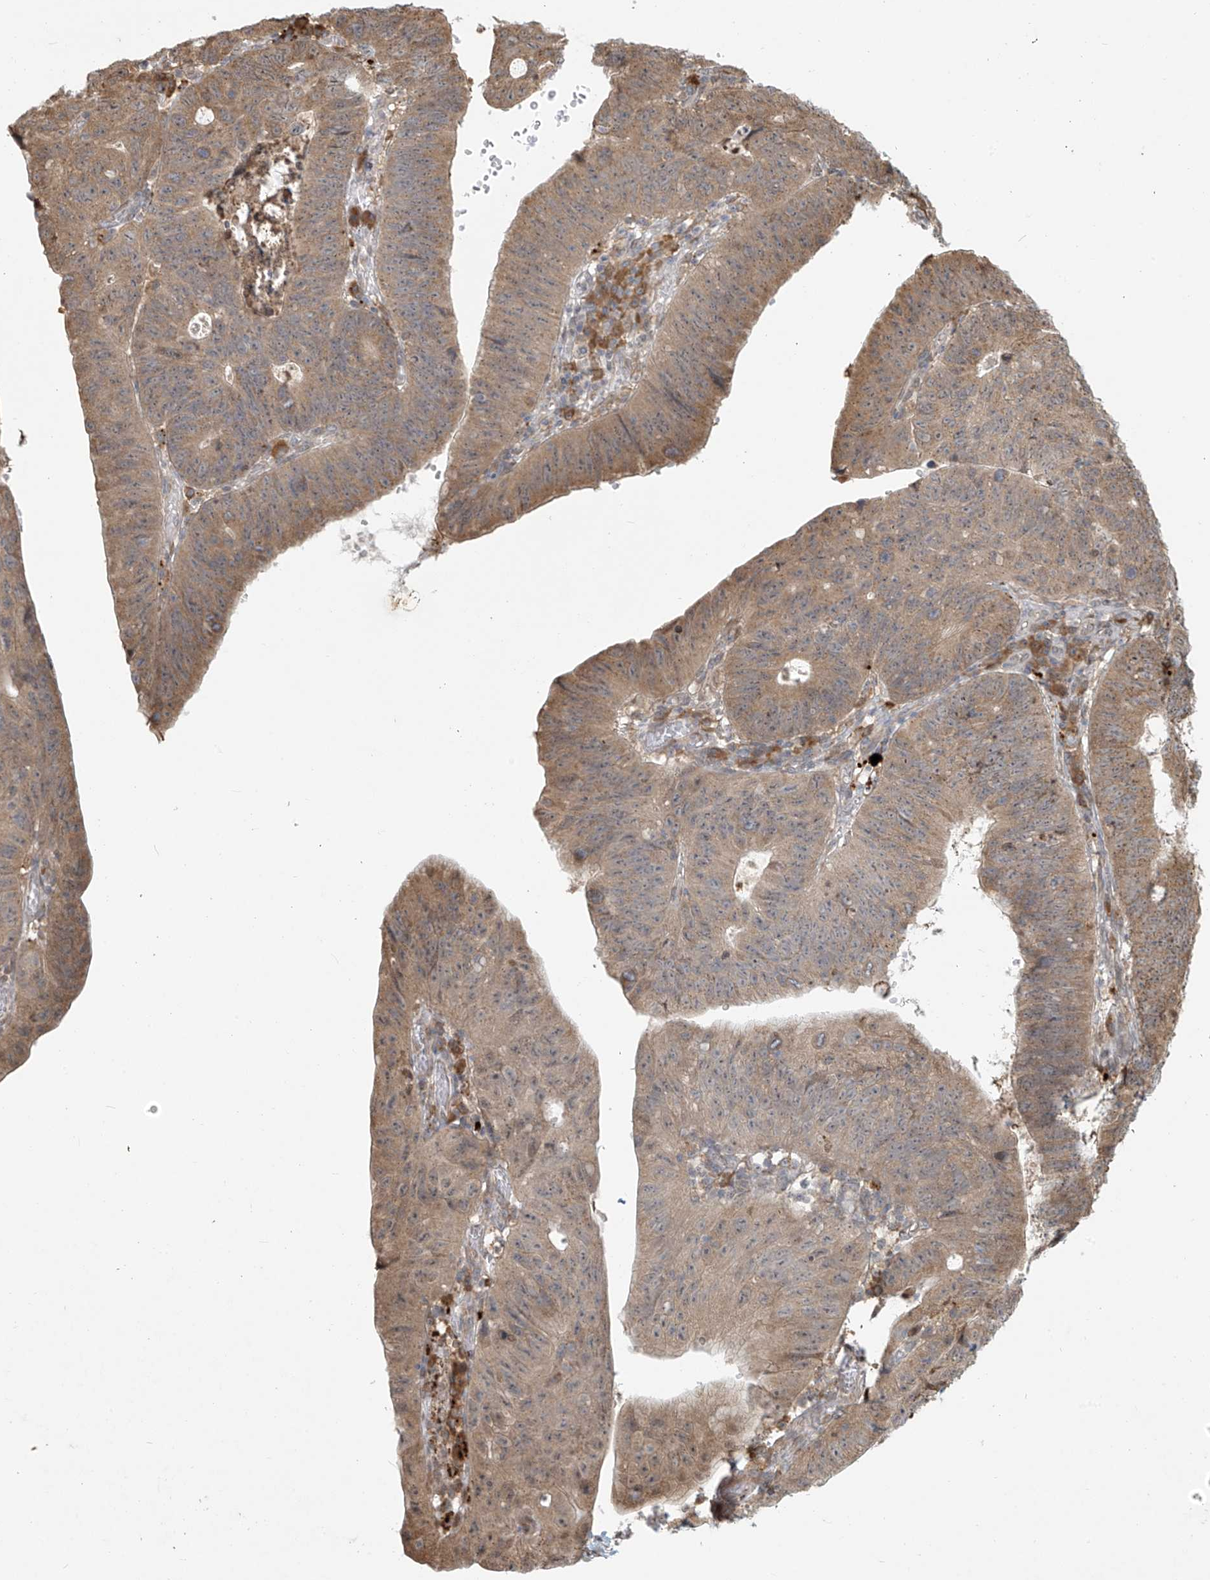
{"staining": {"intensity": "moderate", "quantity": ">75%", "location": "cytoplasmic/membranous"}, "tissue": "stomach cancer", "cell_type": "Tumor cells", "image_type": "cancer", "snomed": [{"axis": "morphology", "description": "Adenocarcinoma, NOS"}, {"axis": "topography", "description": "Stomach"}], "caption": "Protein expression analysis of stomach adenocarcinoma reveals moderate cytoplasmic/membranous positivity in about >75% of tumor cells. Ihc stains the protein of interest in brown and the nuclei are stained blue.", "gene": "PLEKHM3", "patient": {"sex": "male", "age": 59}}